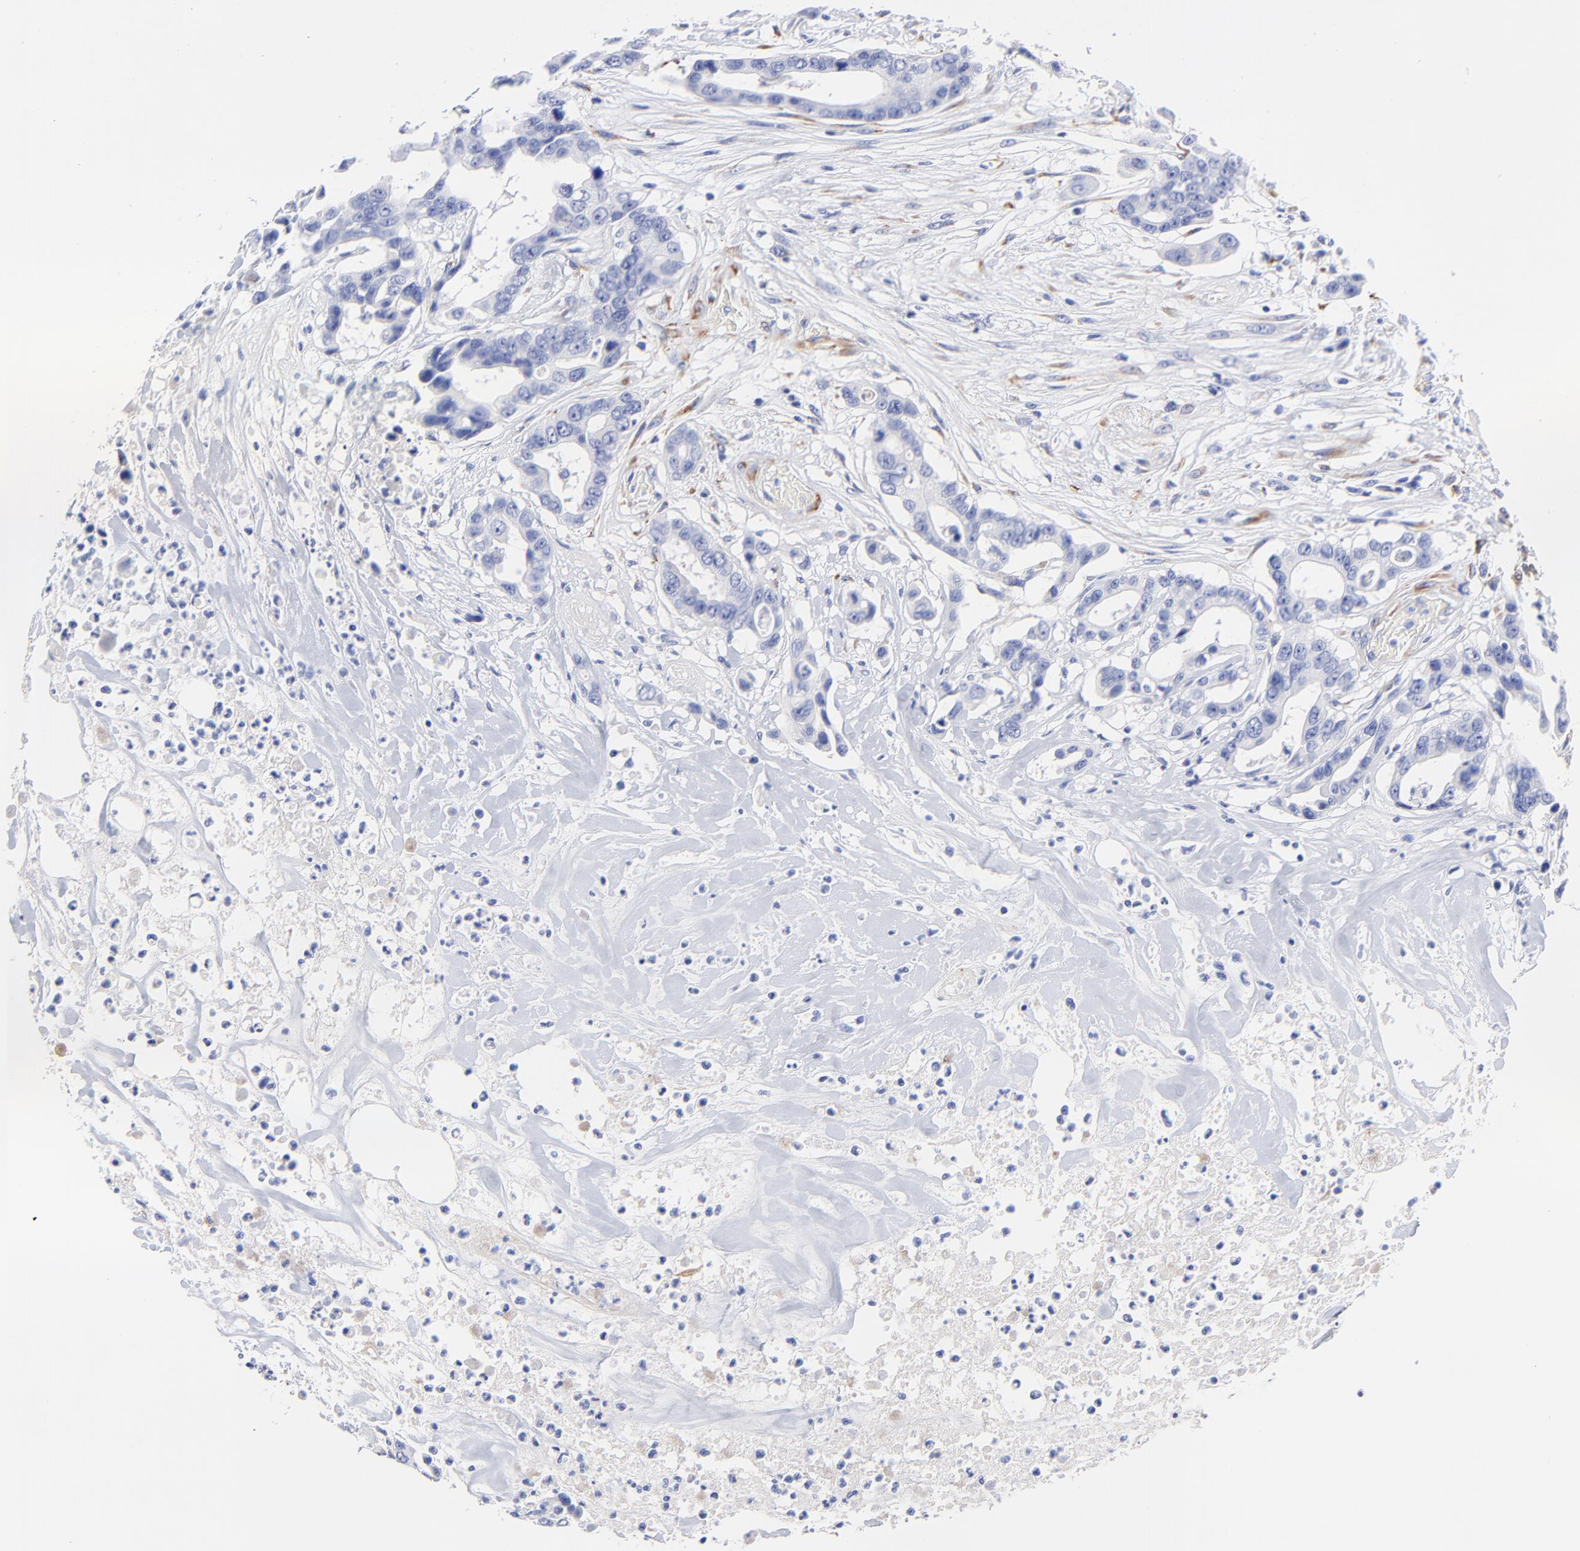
{"staining": {"intensity": "negative", "quantity": "none", "location": "none"}, "tissue": "colorectal cancer", "cell_type": "Tumor cells", "image_type": "cancer", "snomed": [{"axis": "morphology", "description": "Adenocarcinoma, NOS"}, {"axis": "topography", "description": "Colon"}], "caption": "Immunohistochemistry (IHC) of human colorectal cancer reveals no staining in tumor cells.", "gene": "C1QTNF6", "patient": {"sex": "female", "age": 70}}